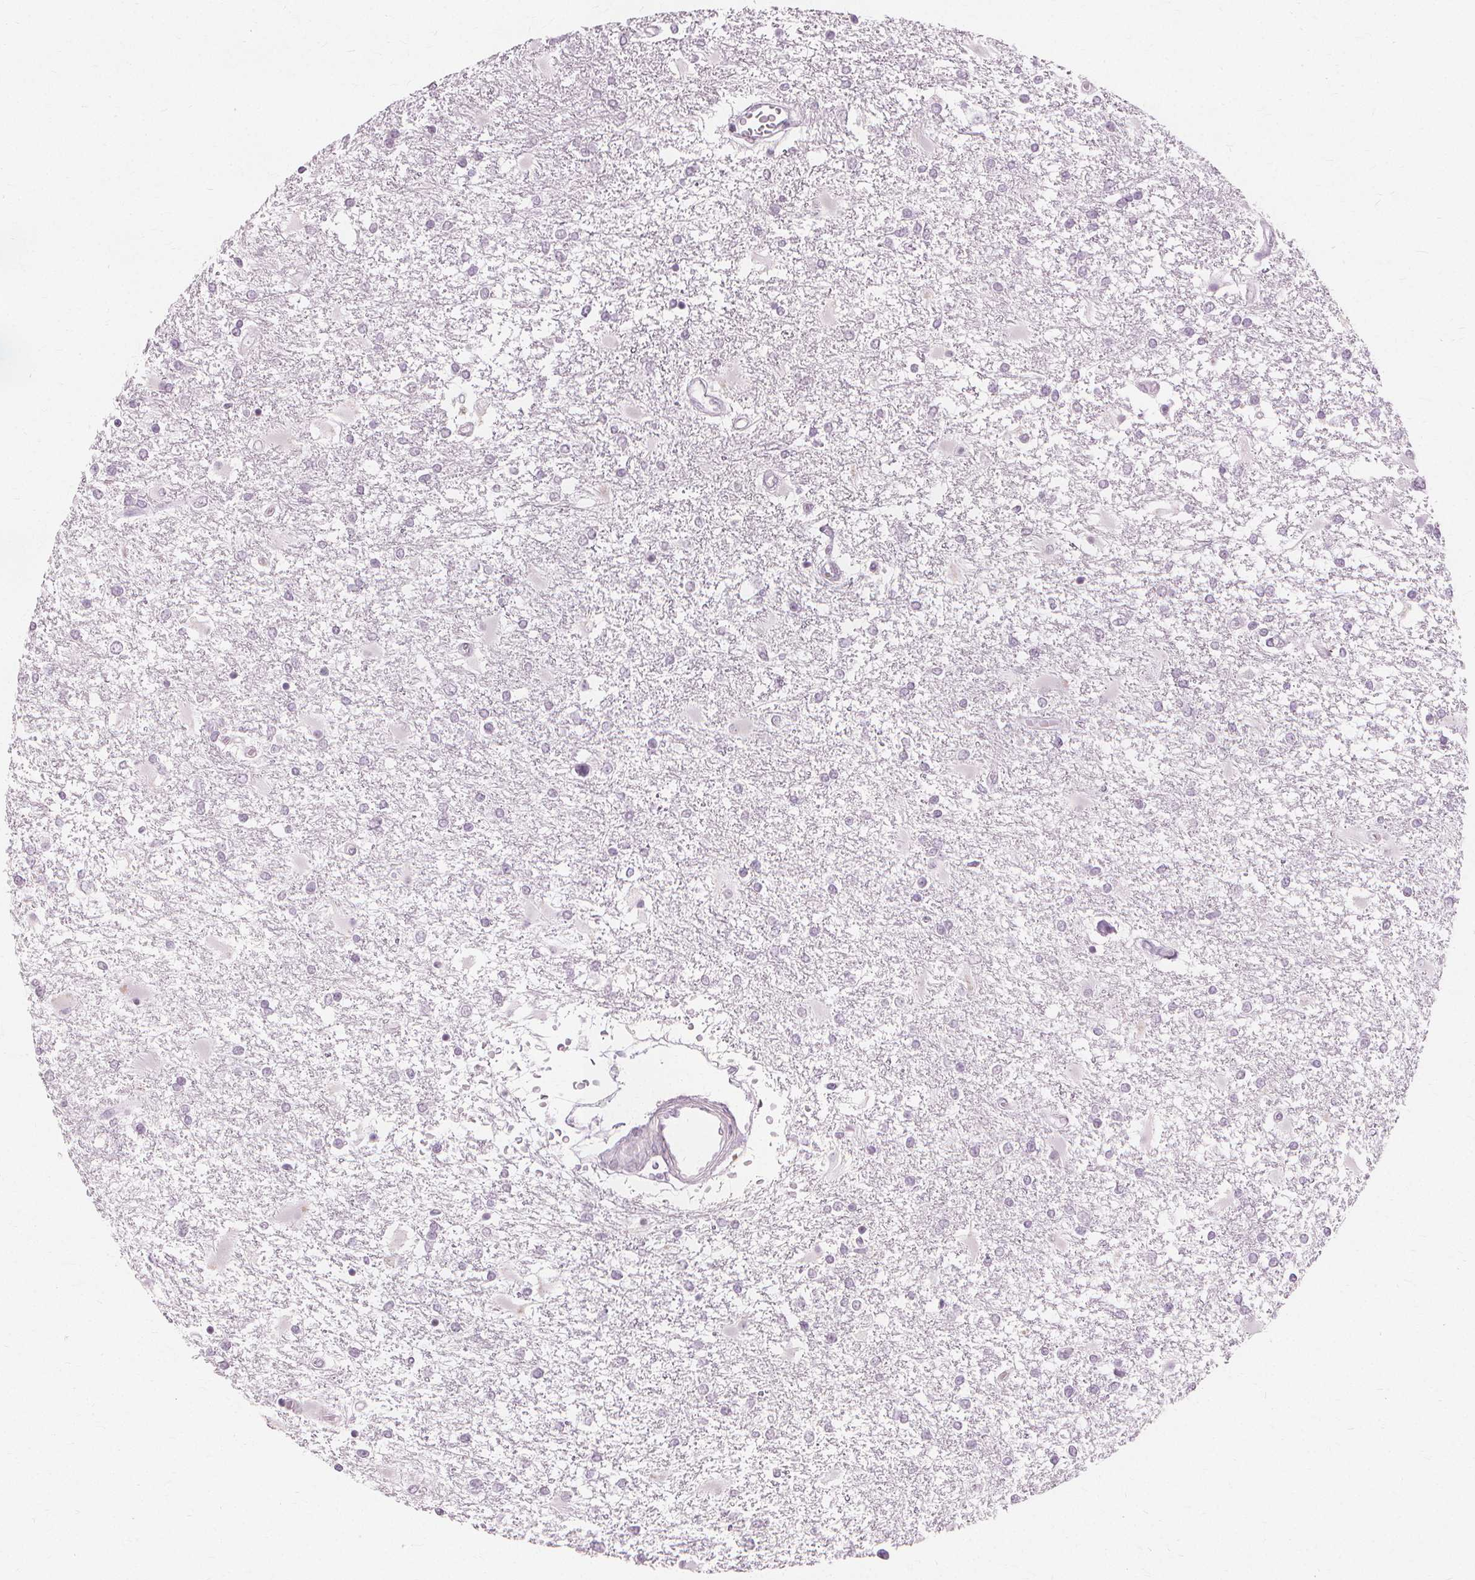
{"staining": {"intensity": "negative", "quantity": "none", "location": "none"}, "tissue": "glioma", "cell_type": "Tumor cells", "image_type": "cancer", "snomed": [{"axis": "morphology", "description": "Glioma, malignant, High grade"}, {"axis": "topography", "description": "Cerebral cortex"}], "caption": "This is an immunohistochemistry (IHC) histopathology image of malignant glioma (high-grade). There is no positivity in tumor cells.", "gene": "NXPE1", "patient": {"sex": "male", "age": 79}}